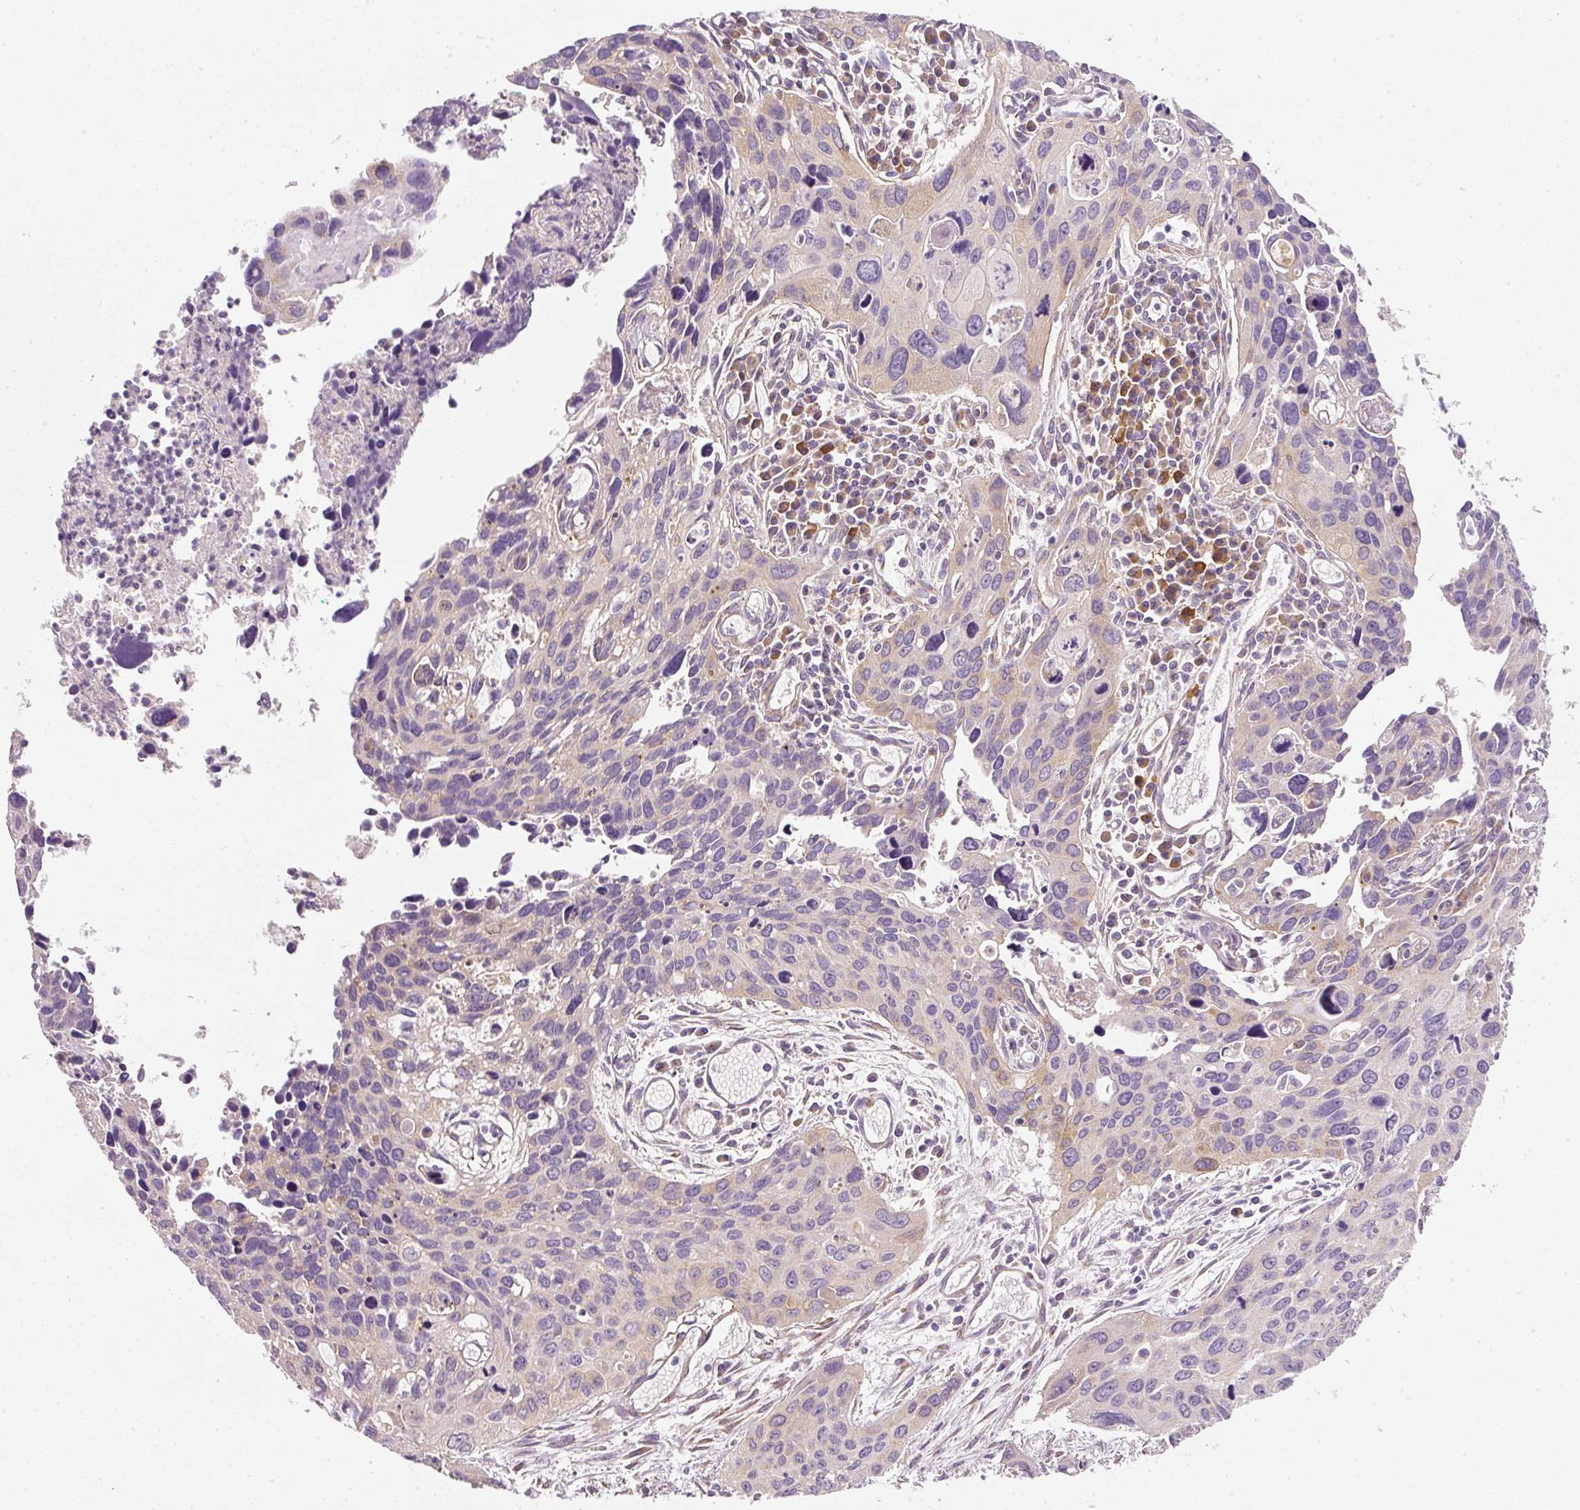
{"staining": {"intensity": "weak", "quantity": "<25%", "location": "cytoplasmic/membranous"}, "tissue": "cervical cancer", "cell_type": "Tumor cells", "image_type": "cancer", "snomed": [{"axis": "morphology", "description": "Squamous cell carcinoma, NOS"}, {"axis": "topography", "description": "Cervix"}], "caption": "There is no significant staining in tumor cells of cervical cancer (squamous cell carcinoma).", "gene": "RNF167", "patient": {"sex": "female", "age": 55}}